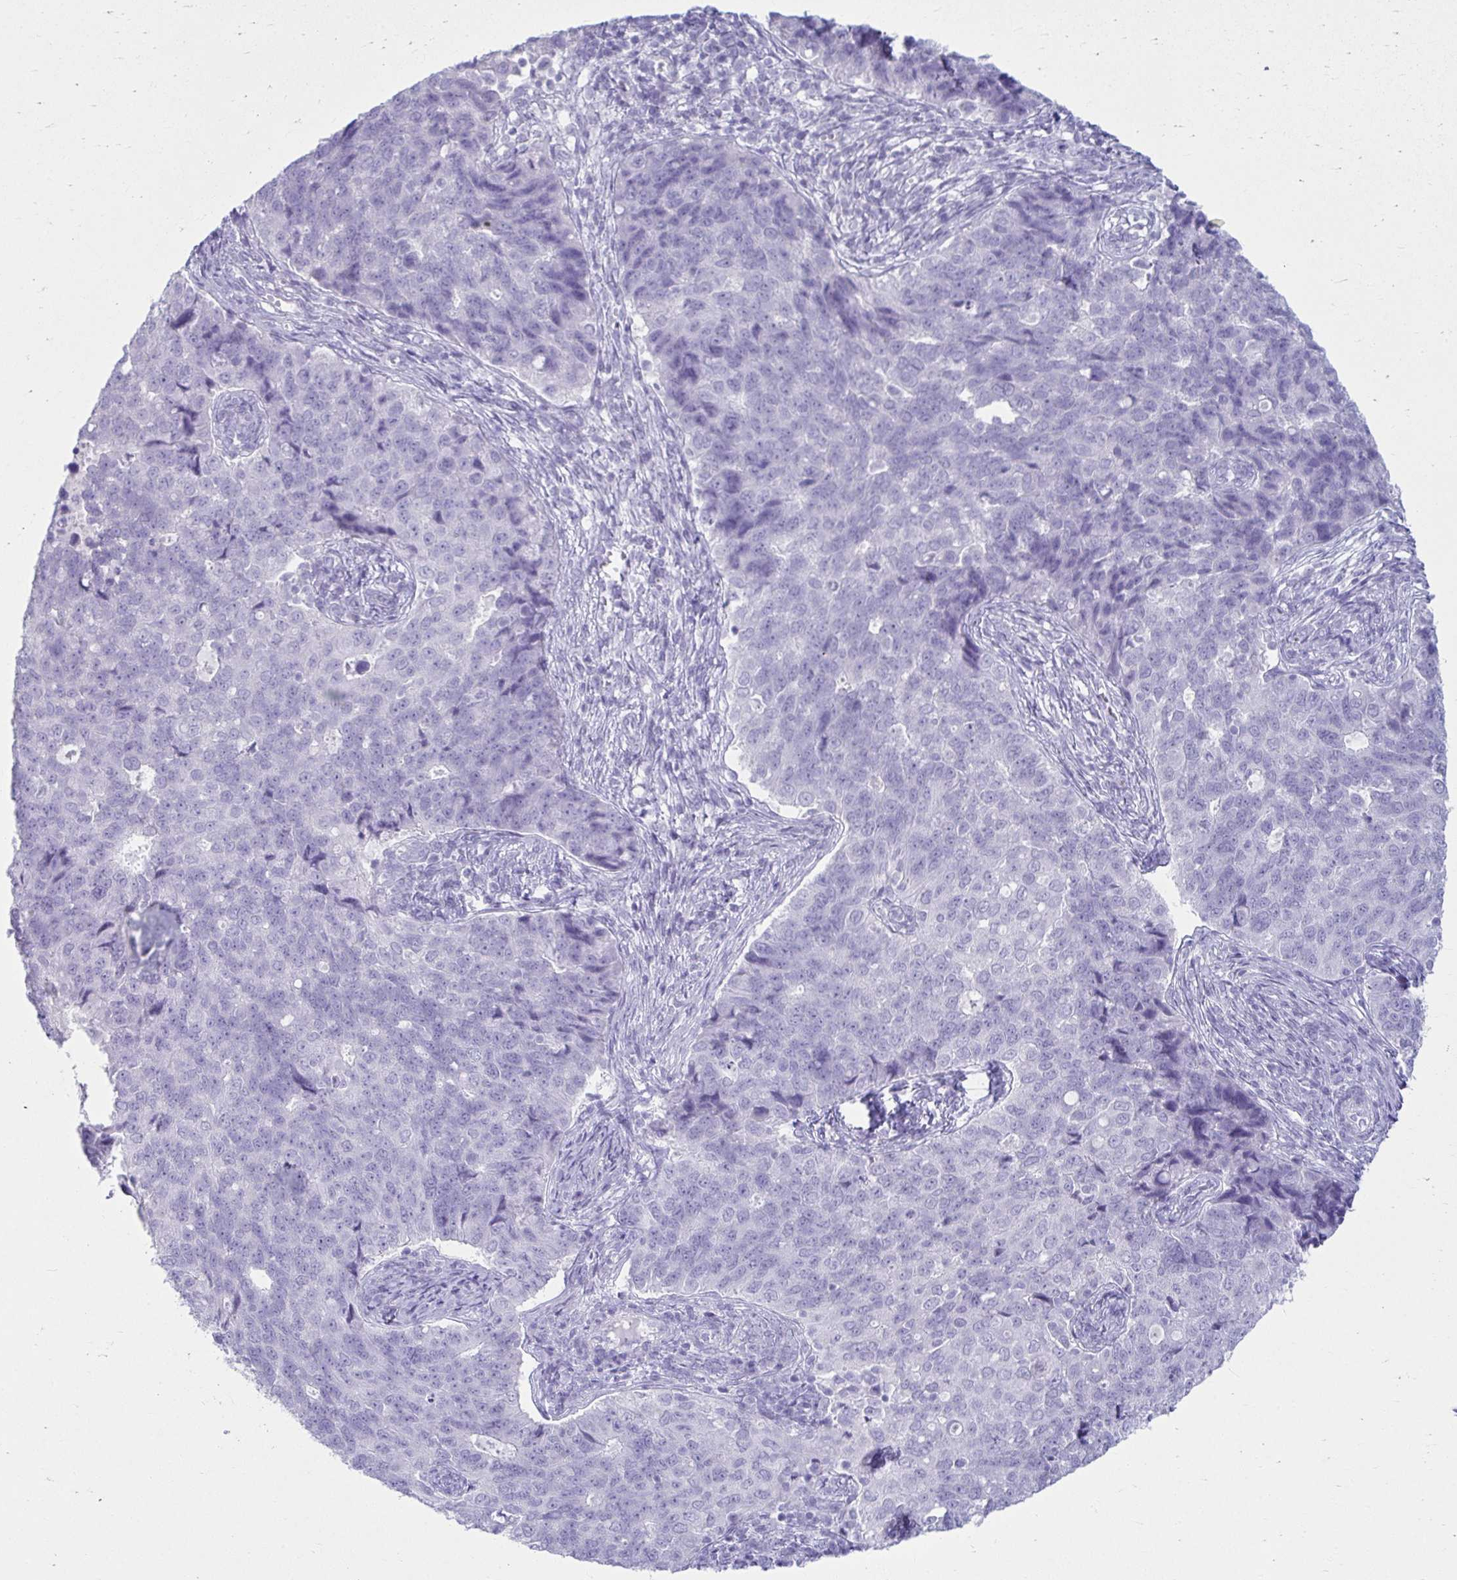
{"staining": {"intensity": "negative", "quantity": "none", "location": "none"}, "tissue": "endometrial cancer", "cell_type": "Tumor cells", "image_type": "cancer", "snomed": [{"axis": "morphology", "description": "Adenocarcinoma, NOS"}, {"axis": "topography", "description": "Endometrium"}], "caption": "Tumor cells show no significant protein expression in endometrial adenocarcinoma. (DAB (3,3'-diaminobenzidine) immunohistochemistry, high magnification).", "gene": "ATP4B", "patient": {"sex": "female", "age": 43}}